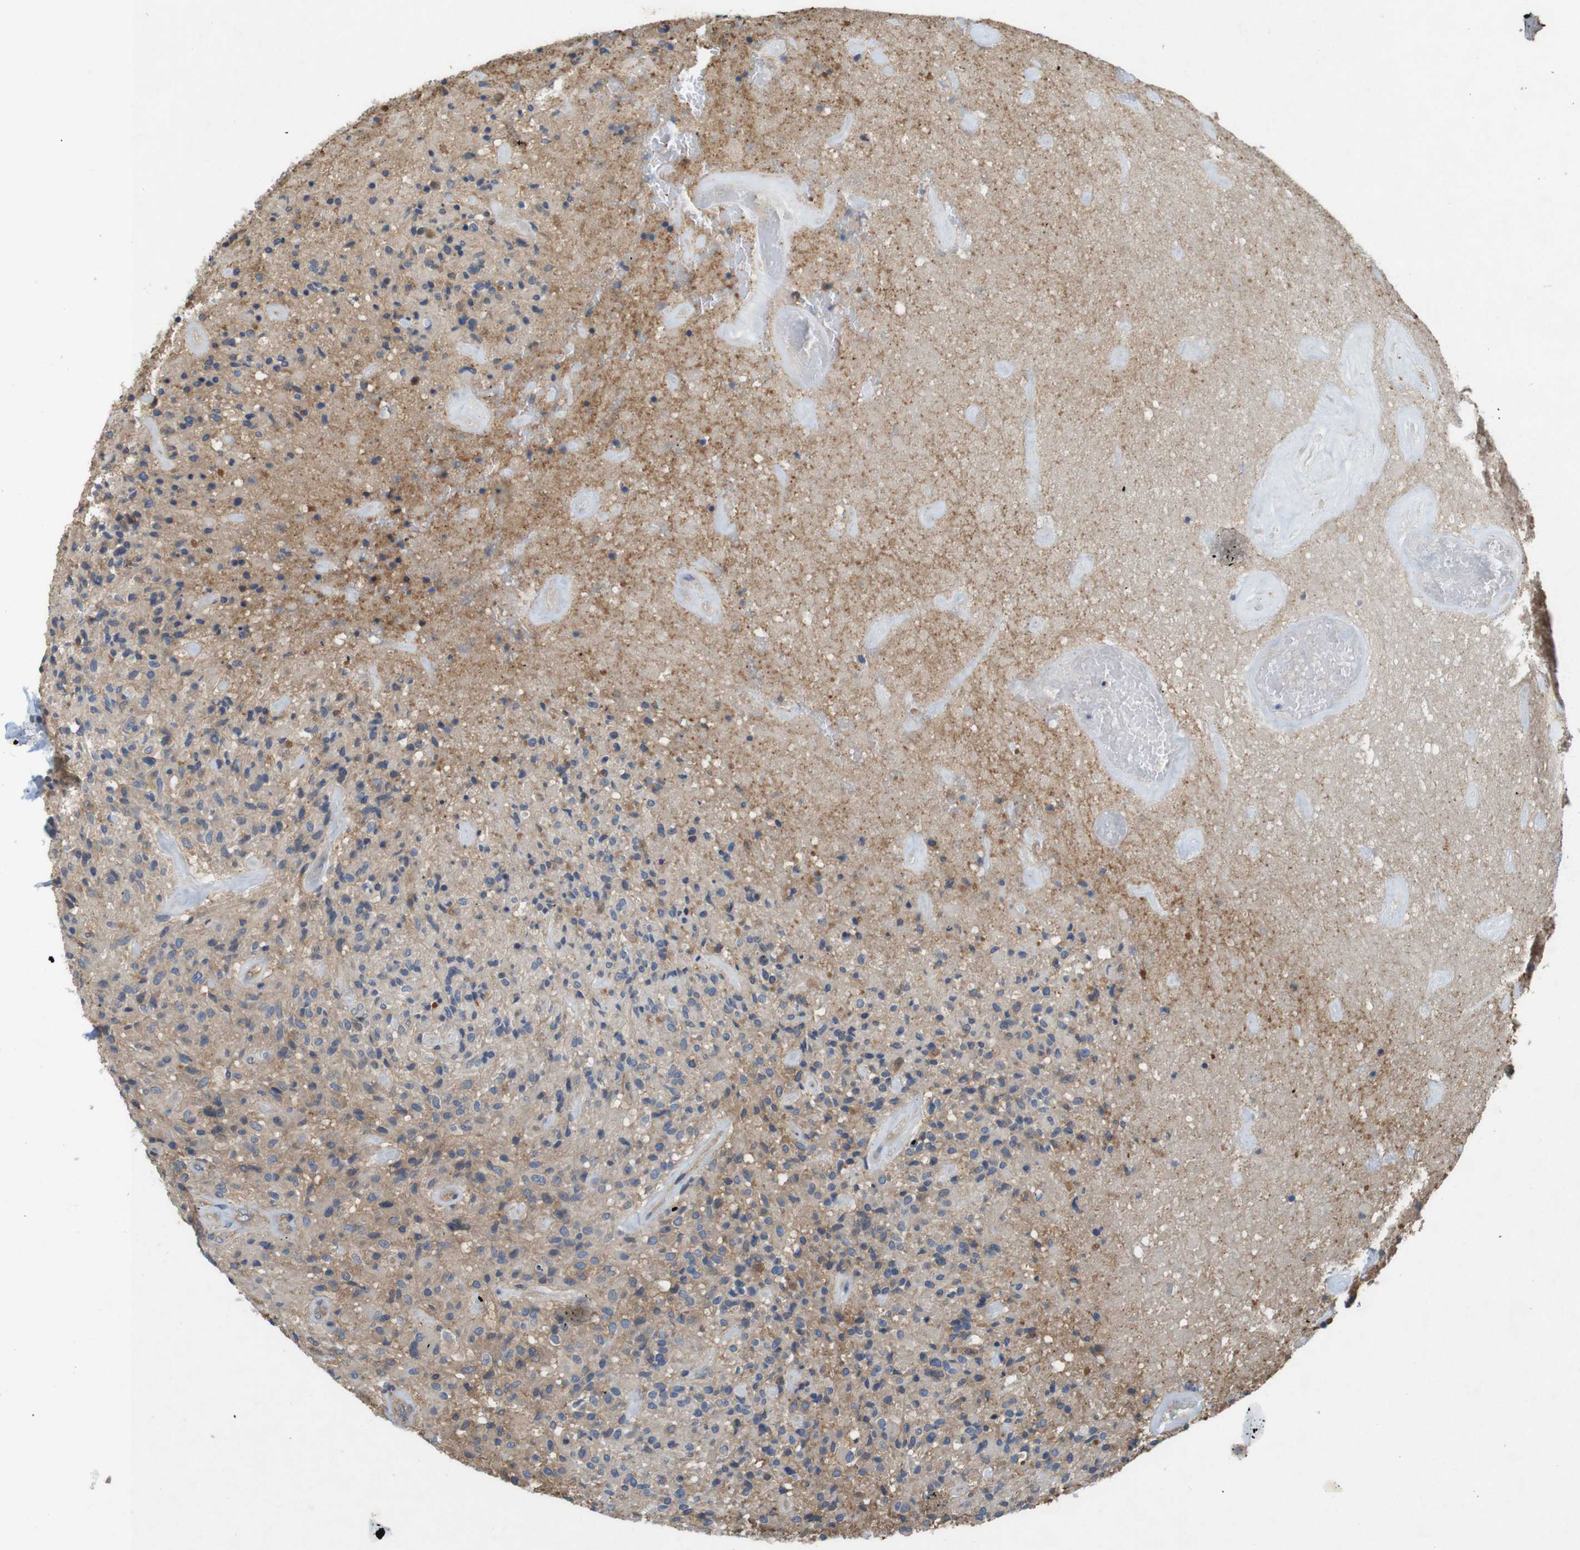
{"staining": {"intensity": "weak", "quantity": "<25%", "location": "cytoplasmic/membranous"}, "tissue": "glioma", "cell_type": "Tumor cells", "image_type": "cancer", "snomed": [{"axis": "morphology", "description": "Glioma, malignant, High grade"}, {"axis": "topography", "description": "Brain"}], "caption": "Tumor cells show no significant protein positivity in malignant glioma (high-grade). The staining is performed using DAB brown chromogen with nuclei counter-stained in using hematoxylin.", "gene": "DCTN1", "patient": {"sex": "male", "age": 71}}